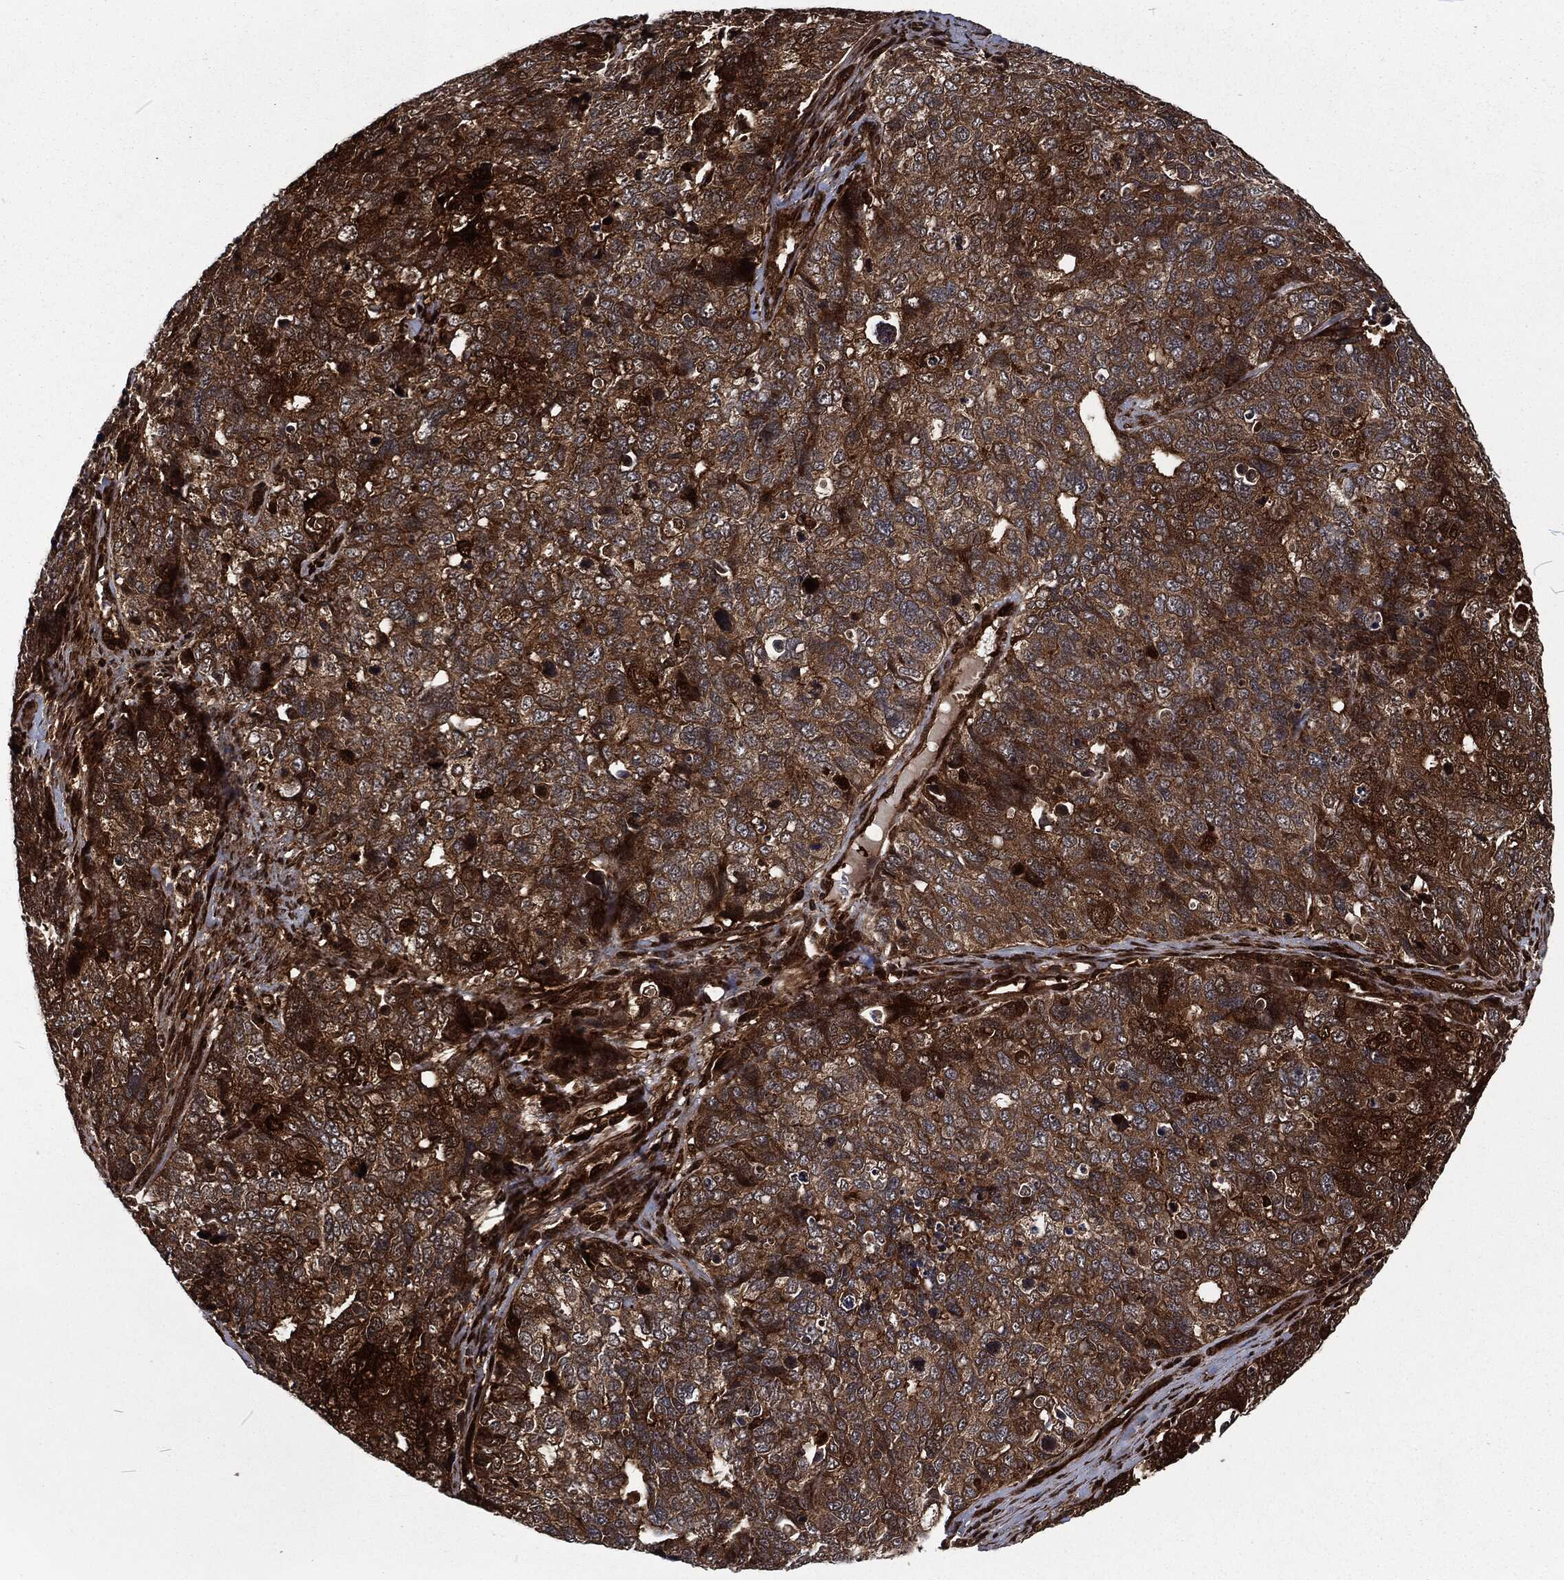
{"staining": {"intensity": "strong", "quantity": ">75%", "location": "cytoplasmic/membranous"}, "tissue": "cervical cancer", "cell_type": "Tumor cells", "image_type": "cancer", "snomed": [{"axis": "morphology", "description": "Squamous cell carcinoma, NOS"}, {"axis": "topography", "description": "Cervix"}], "caption": "Cervical squamous cell carcinoma stained for a protein (brown) demonstrates strong cytoplasmic/membranous positive staining in approximately >75% of tumor cells.", "gene": "CMPK2", "patient": {"sex": "female", "age": 63}}